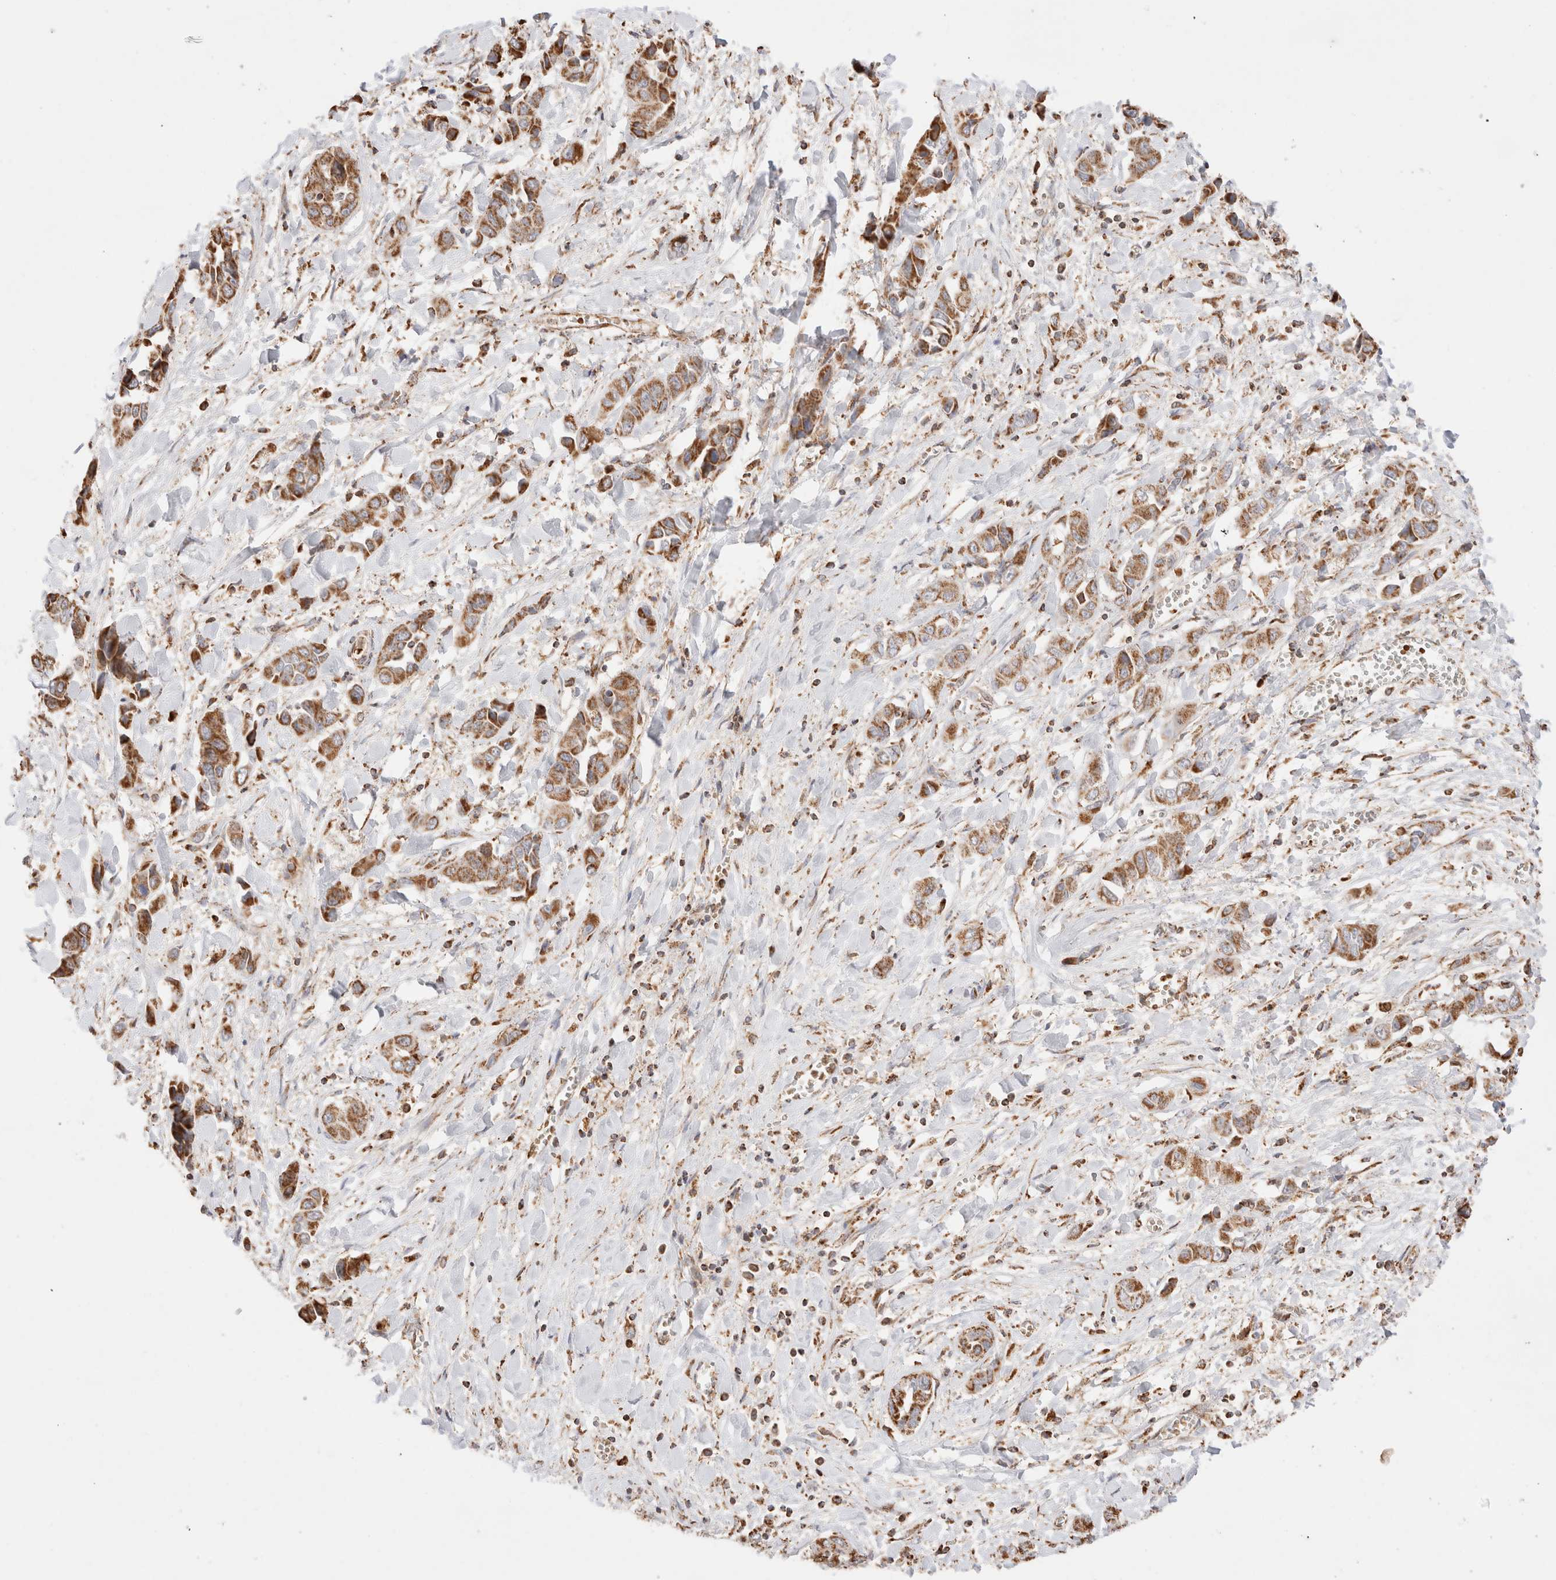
{"staining": {"intensity": "moderate", "quantity": ">75%", "location": "cytoplasmic/membranous"}, "tissue": "liver cancer", "cell_type": "Tumor cells", "image_type": "cancer", "snomed": [{"axis": "morphology", "description": "Cholangiocarcinoma"}, {"axis": "topography", "description": "Liver"}], "caption": "Liver cancer was stained to show a protein in brown. There is medium levels of moderate cytoplasmic/membranous expression in about >75% of tumor cells.", "gene": "TMPPE", "patient": {"sex": "female", "age": 52}}